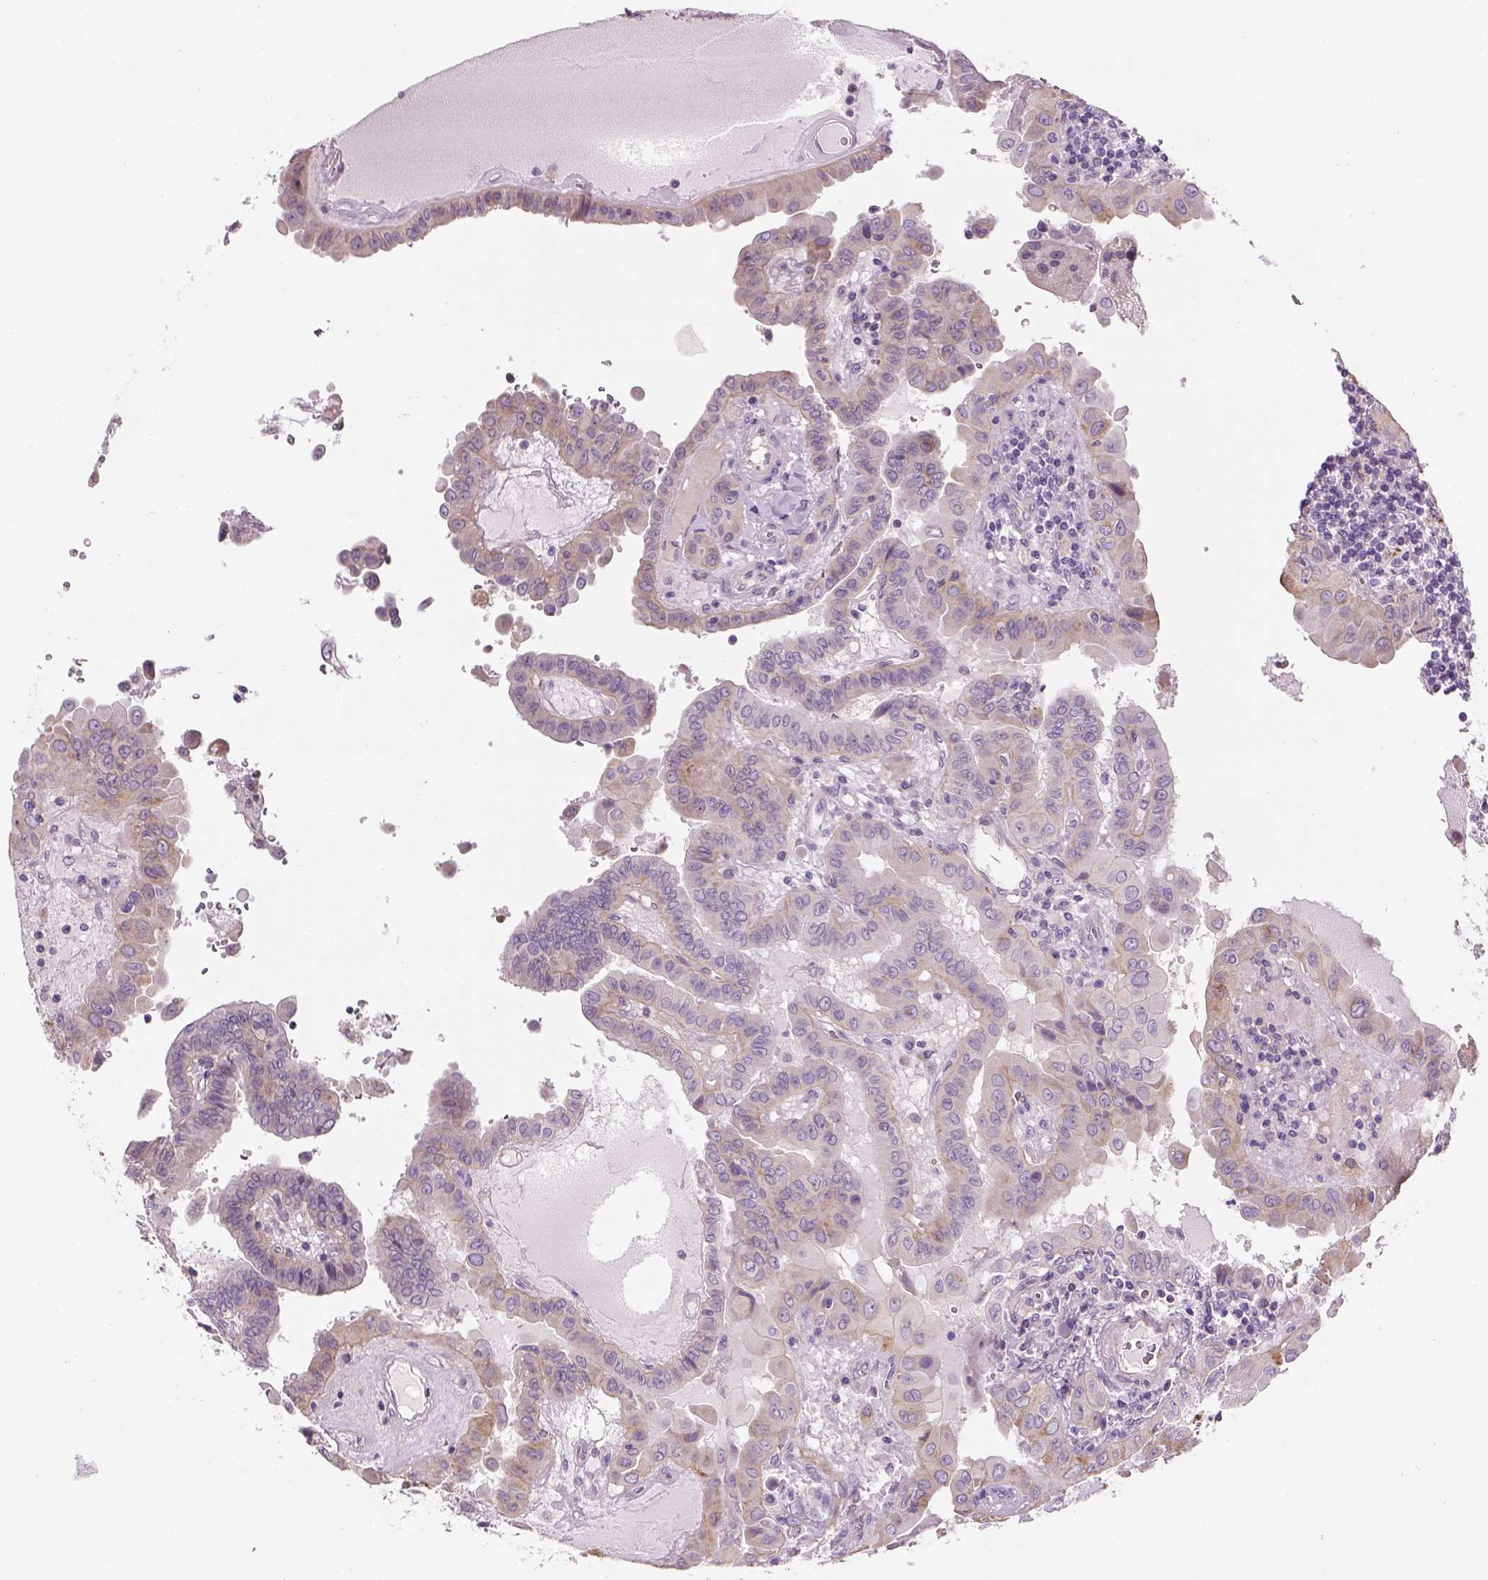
{"staining": {"intensity": "weak", "quantity": "<25%", "location": "cytoplasmic/membranous"}, "tissue": "thyroid cancer", "cell_type": "Tumor cells", "image_type": "cancer", "snomed": [{"axis": "morphology", "description": "Papillary adenocarcinoma, NOS"}, {"axis": "topography", "description": "Thyroid gland"}], "caption": "This is an immunohistochemistry (IHC) micrograph of thyroid cancer (papillary adenocarcinoma). There is no staining in tumor cells.", "gene": "IFT52", "patient": {"sex": "female", "age": 37}}